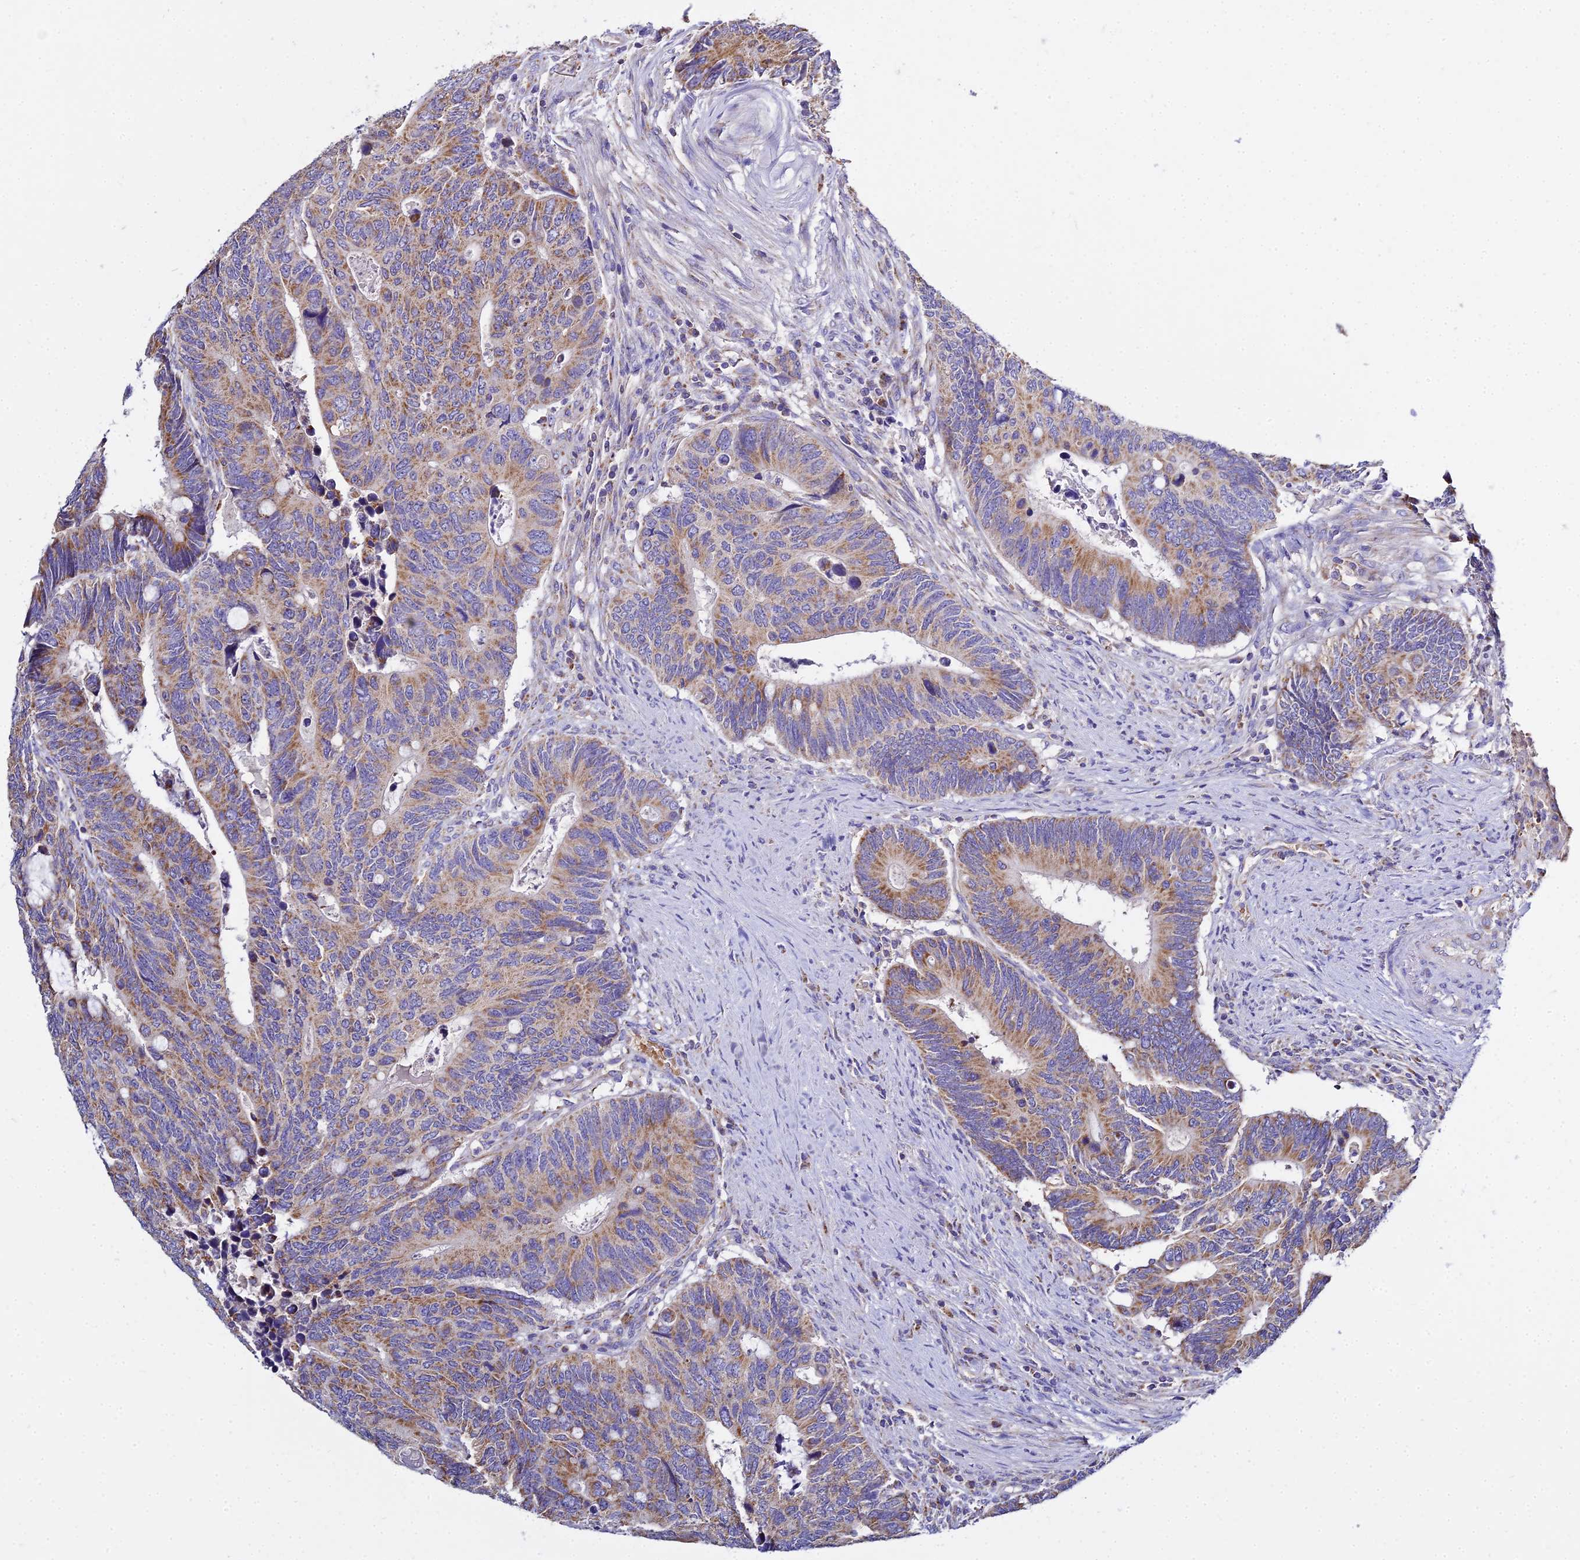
{"staining": {"intensity": "moderate", "quantity": "25%-75%", "location": "cytoplasmic/membranous"}, "tissue": "colorectal cancer", "cell_type": "Tumor cells", "image_type": "cancer", "snomed": [{"axis": "morphology", "description": "Adenocarcinoma, NOS"}, {"axis": "topography", "description": "Colon"}], "caption": "The image displays immunohistochemical staining of colorectal adenocarcinoma. There is moderate cytoplasmic/membranous positivity is identified in about 25%-75% of tumor cells. (Stains: DAB (3,3'-diaminobenzidine) in brown, nuclei in blue, Microscopy: brightfield microscopy at high magnification).", "gene": "TYW5", "patient": {"sex": "male", "age": 87}}